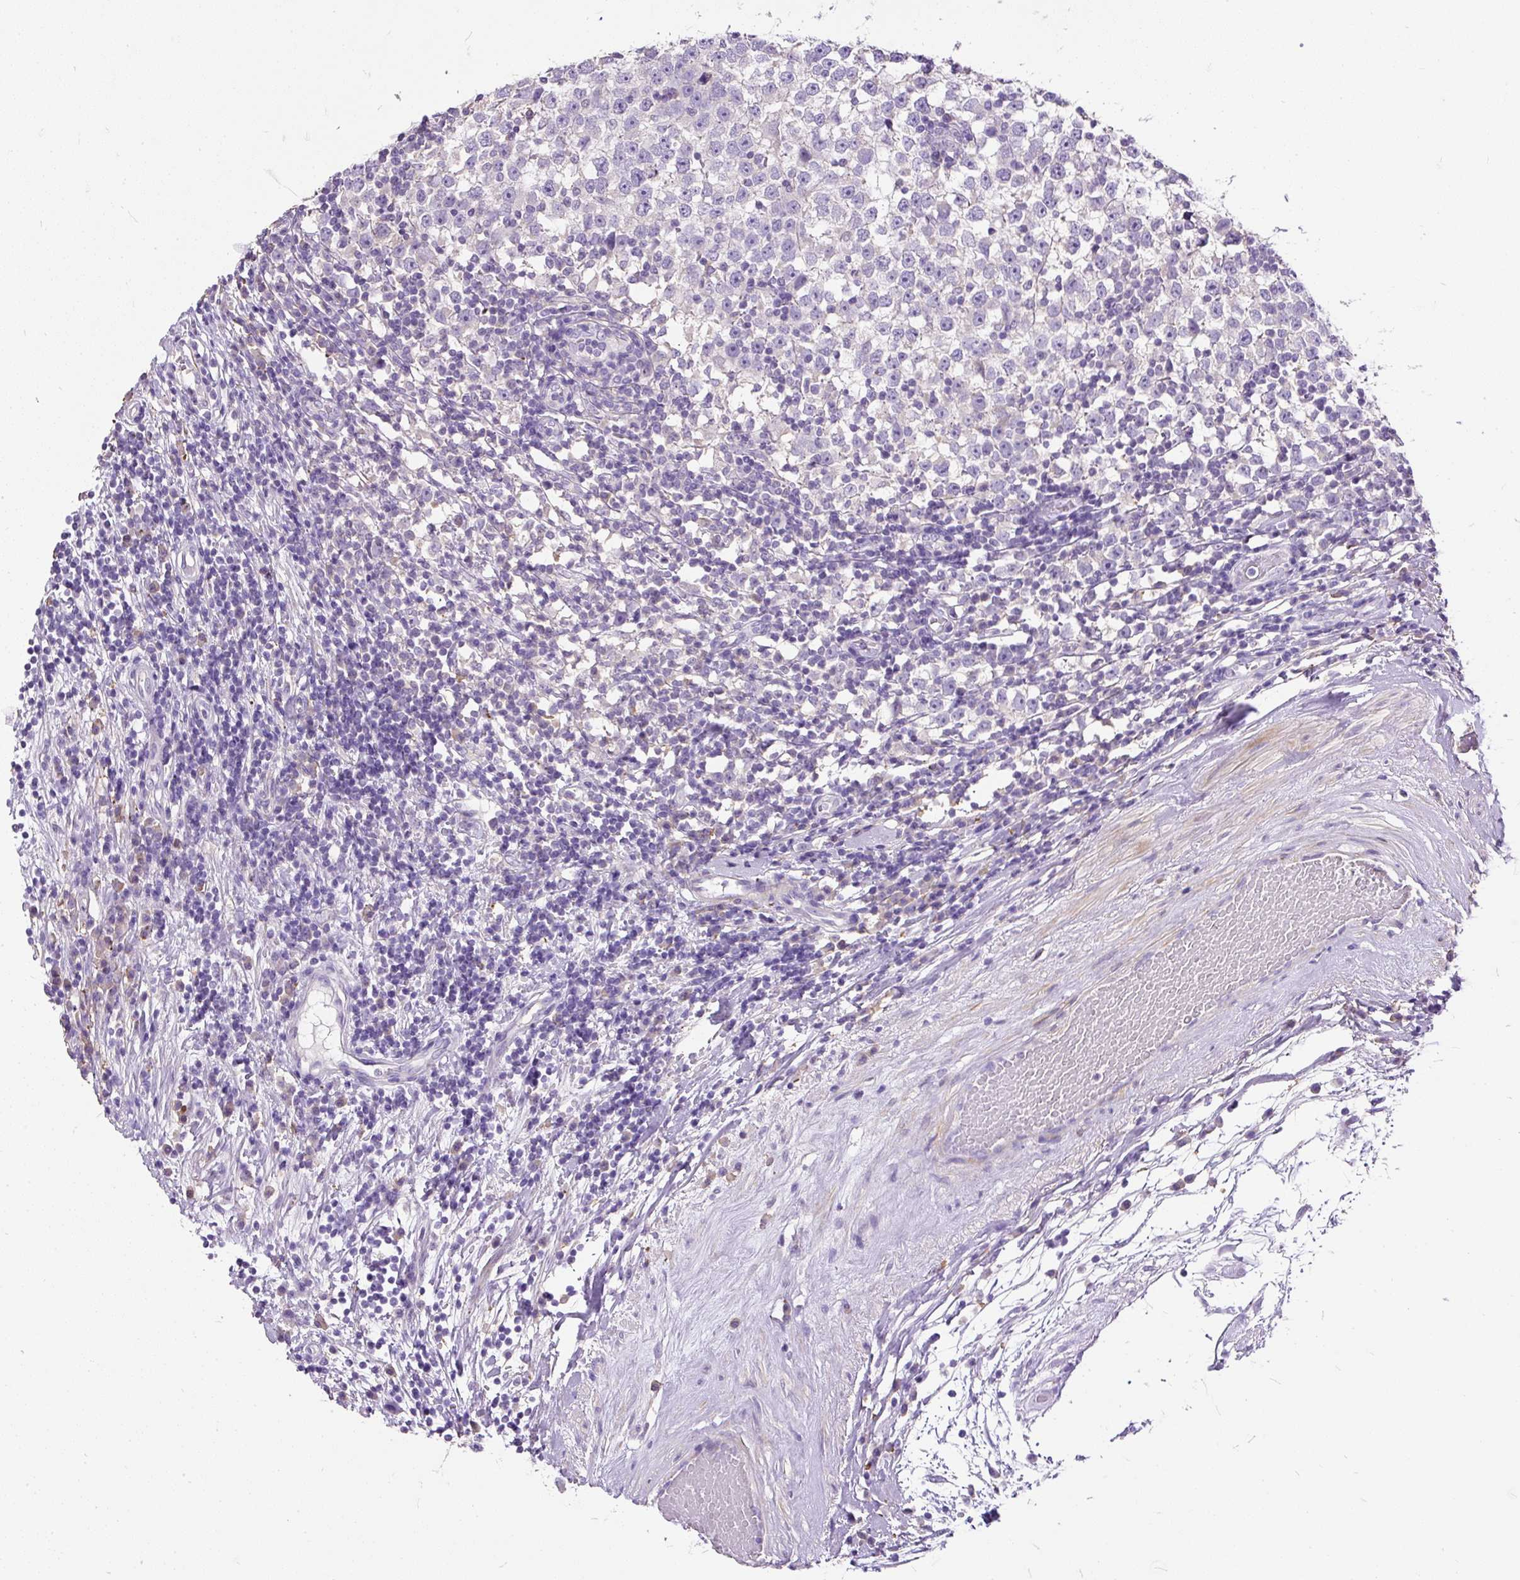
{"staining": {"intensity": "moderate", "quantity": "<25%", "location": "cytoplasmic/membranous"}, "tissue": "testis cancer", "cell_type": "Tumor cells", "image_type": "cancer", "snomed": [{"axis": "morphology", "description": "Seminoma, NOS"}, {"axis": "topography", "description": "Testis"}], "caption": "Testis cancer (seminoma) stained with a brown dye displays moderate cytoplasmic/membranous positive expression in approximately <25% of tumor cells.", "gene": "GBX1", "patient": {"sex": "male", "age": 65}}